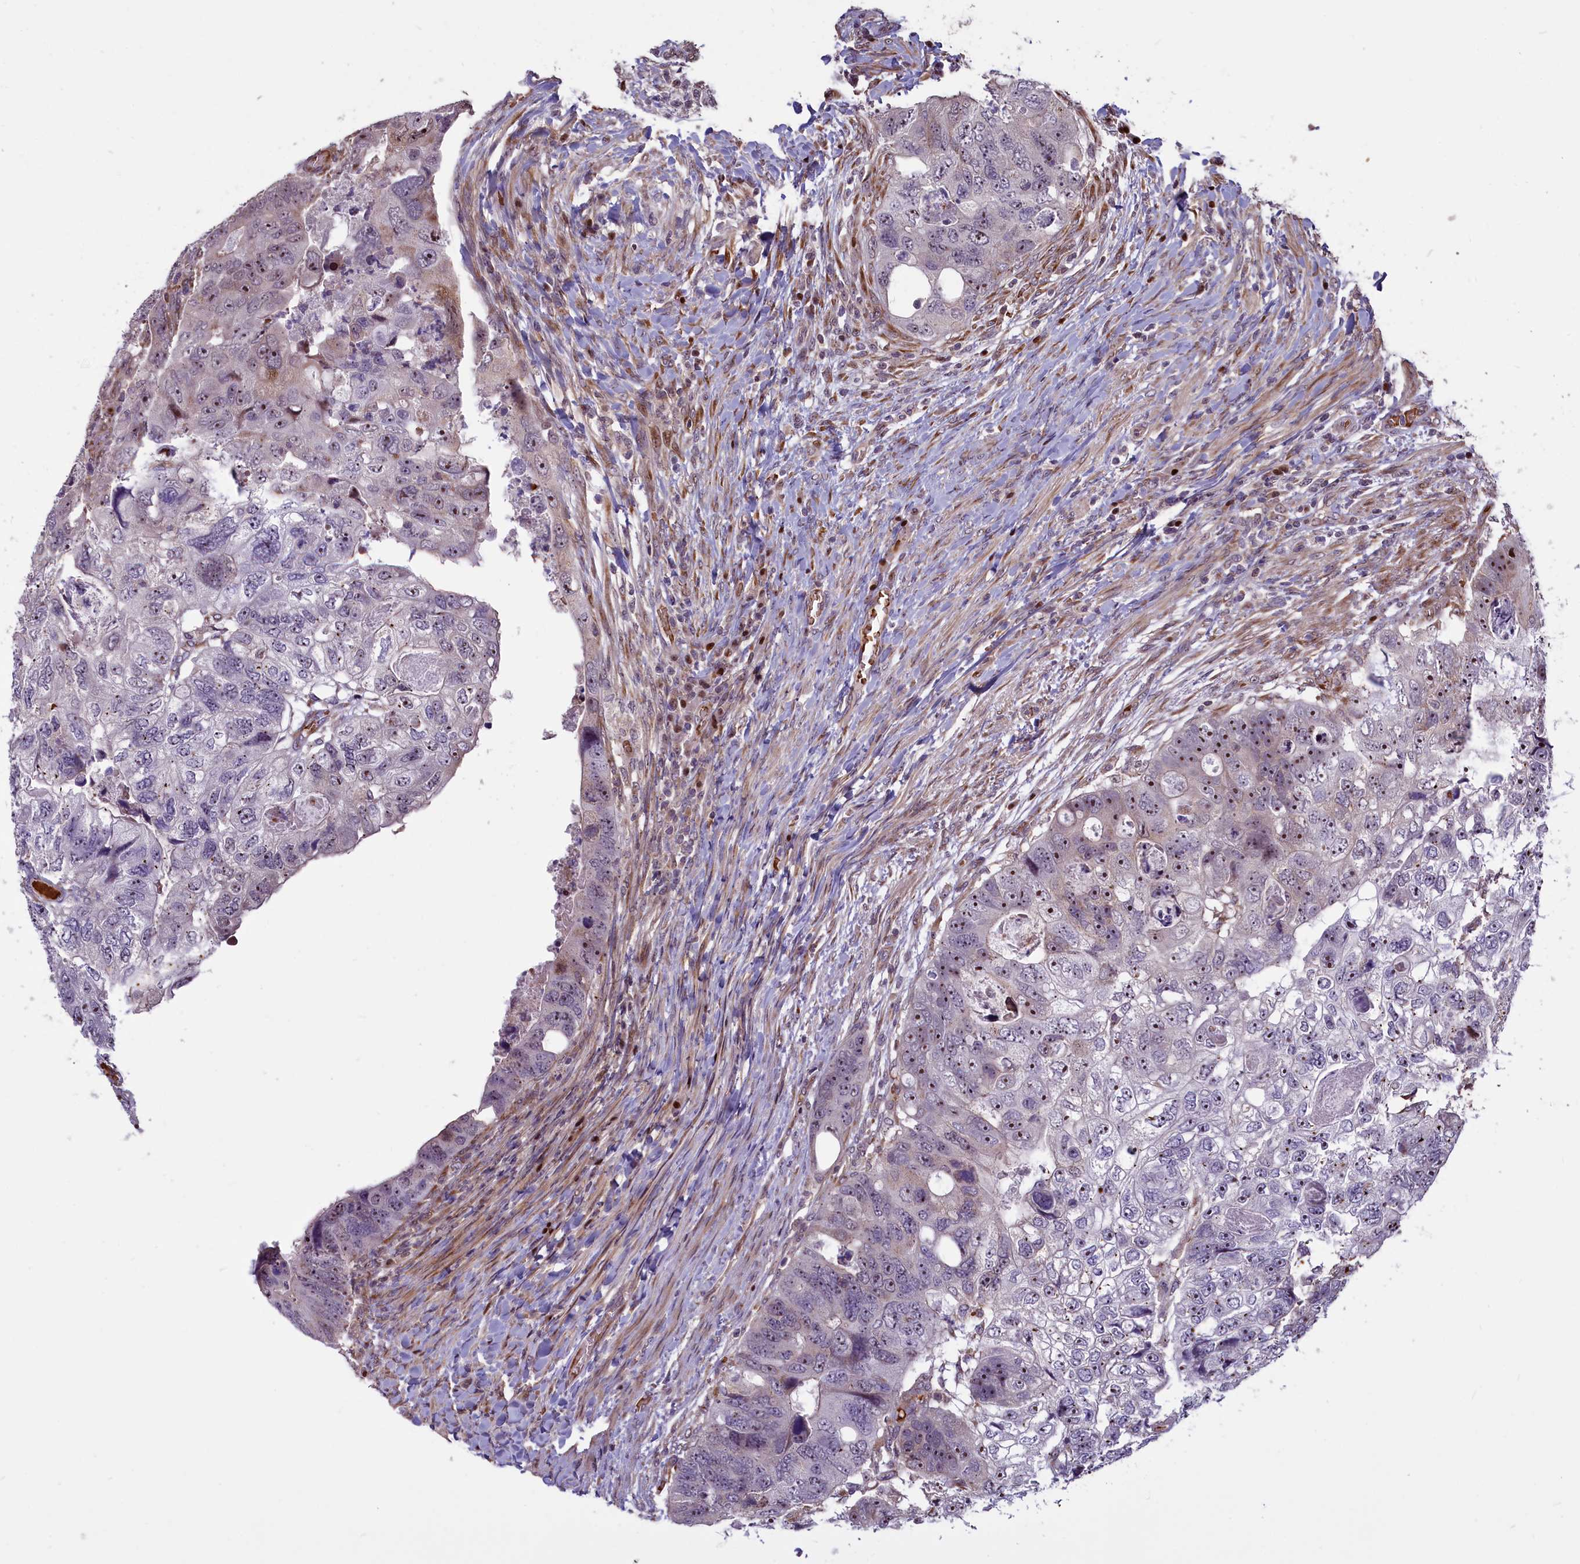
{"staining": {"intensity": "moderate", "quantity": "25%-75%", "location": "nuclear"}, "tissue": "colorectal cancer", "cell_type": "Tumor cells", "image_type": "cancer", "snomed": [{"axis": "morphology", "description": "Adenocarcinoma, NOS"}, {"axis": "topography", "description": "Rectum"}], "caption": "A high-resolution image shows immunohistochemistry (IHC) staining of colorectal cancer (adenocarcinoma), which exhibits moderate nuclear positivity in approximately 25%-75% of tumor cells. The staining was performed using DAB (3,3'-diaminobenzidine), with brown indicating positive protein expression. Nuclei are stained blue with hematoxylin.", "gene": "SHFL", "patient": {"sex": "male", "age": 59}}